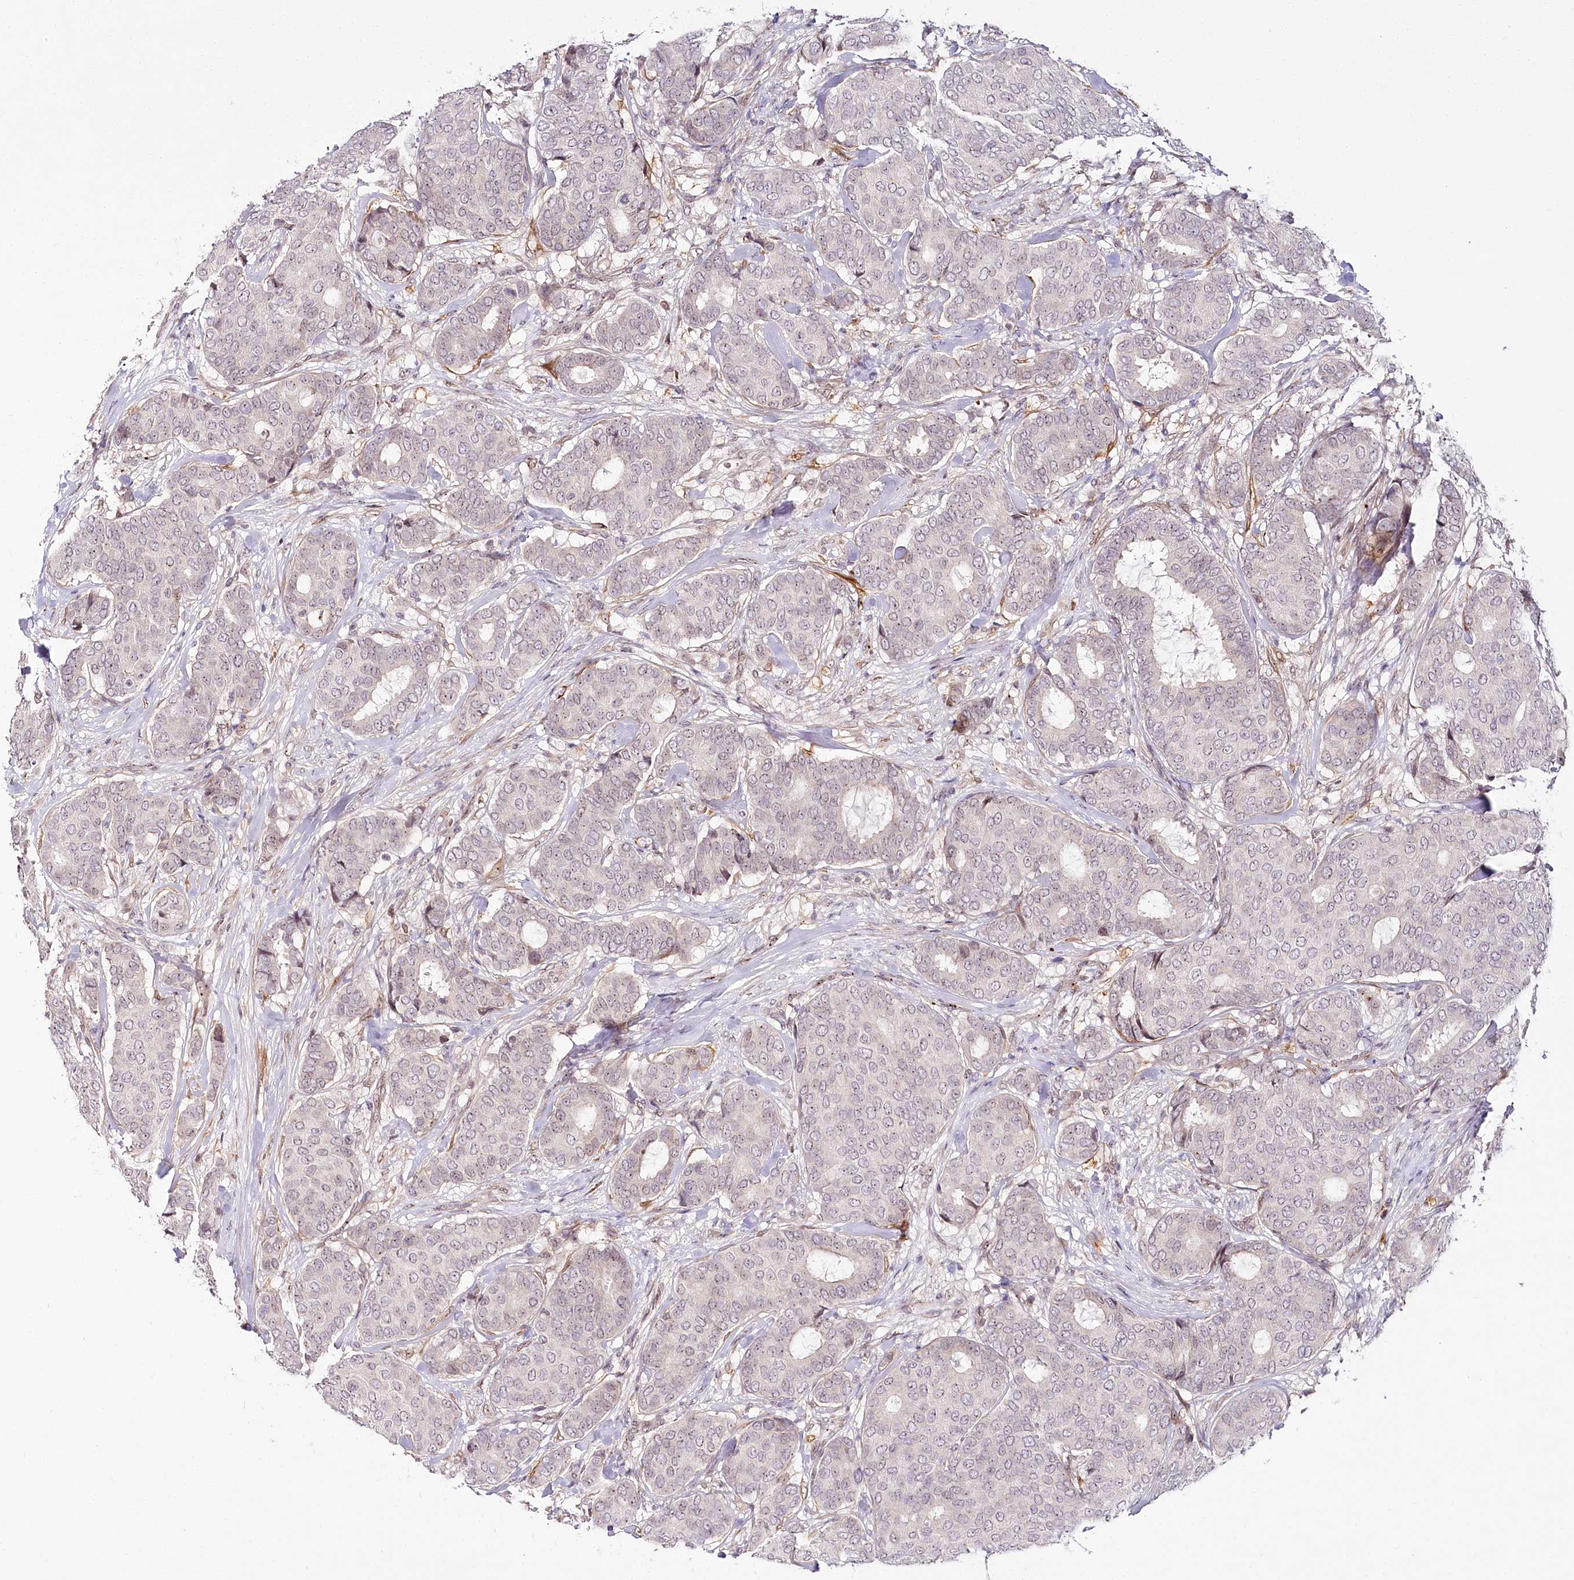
{"staining": {"intensity": "negative", "quantity": "none", "location": "none"}, "tissue": "breast cancer", "cell_type": "Tumor cells", "image_type": "cancer", "snomed": [{"axis": "morphology", "description": "Duct carcinoma"}, {"axis": "topography", "description": "Breast"}], "caption": "Human invasive ductal carcinoma (breast) stained for a protein using immunohistochemistry (IHC) displays no staining in tumor cells.", "gene": "WDR36", "patient": {"sex": "female", "age": 75}}